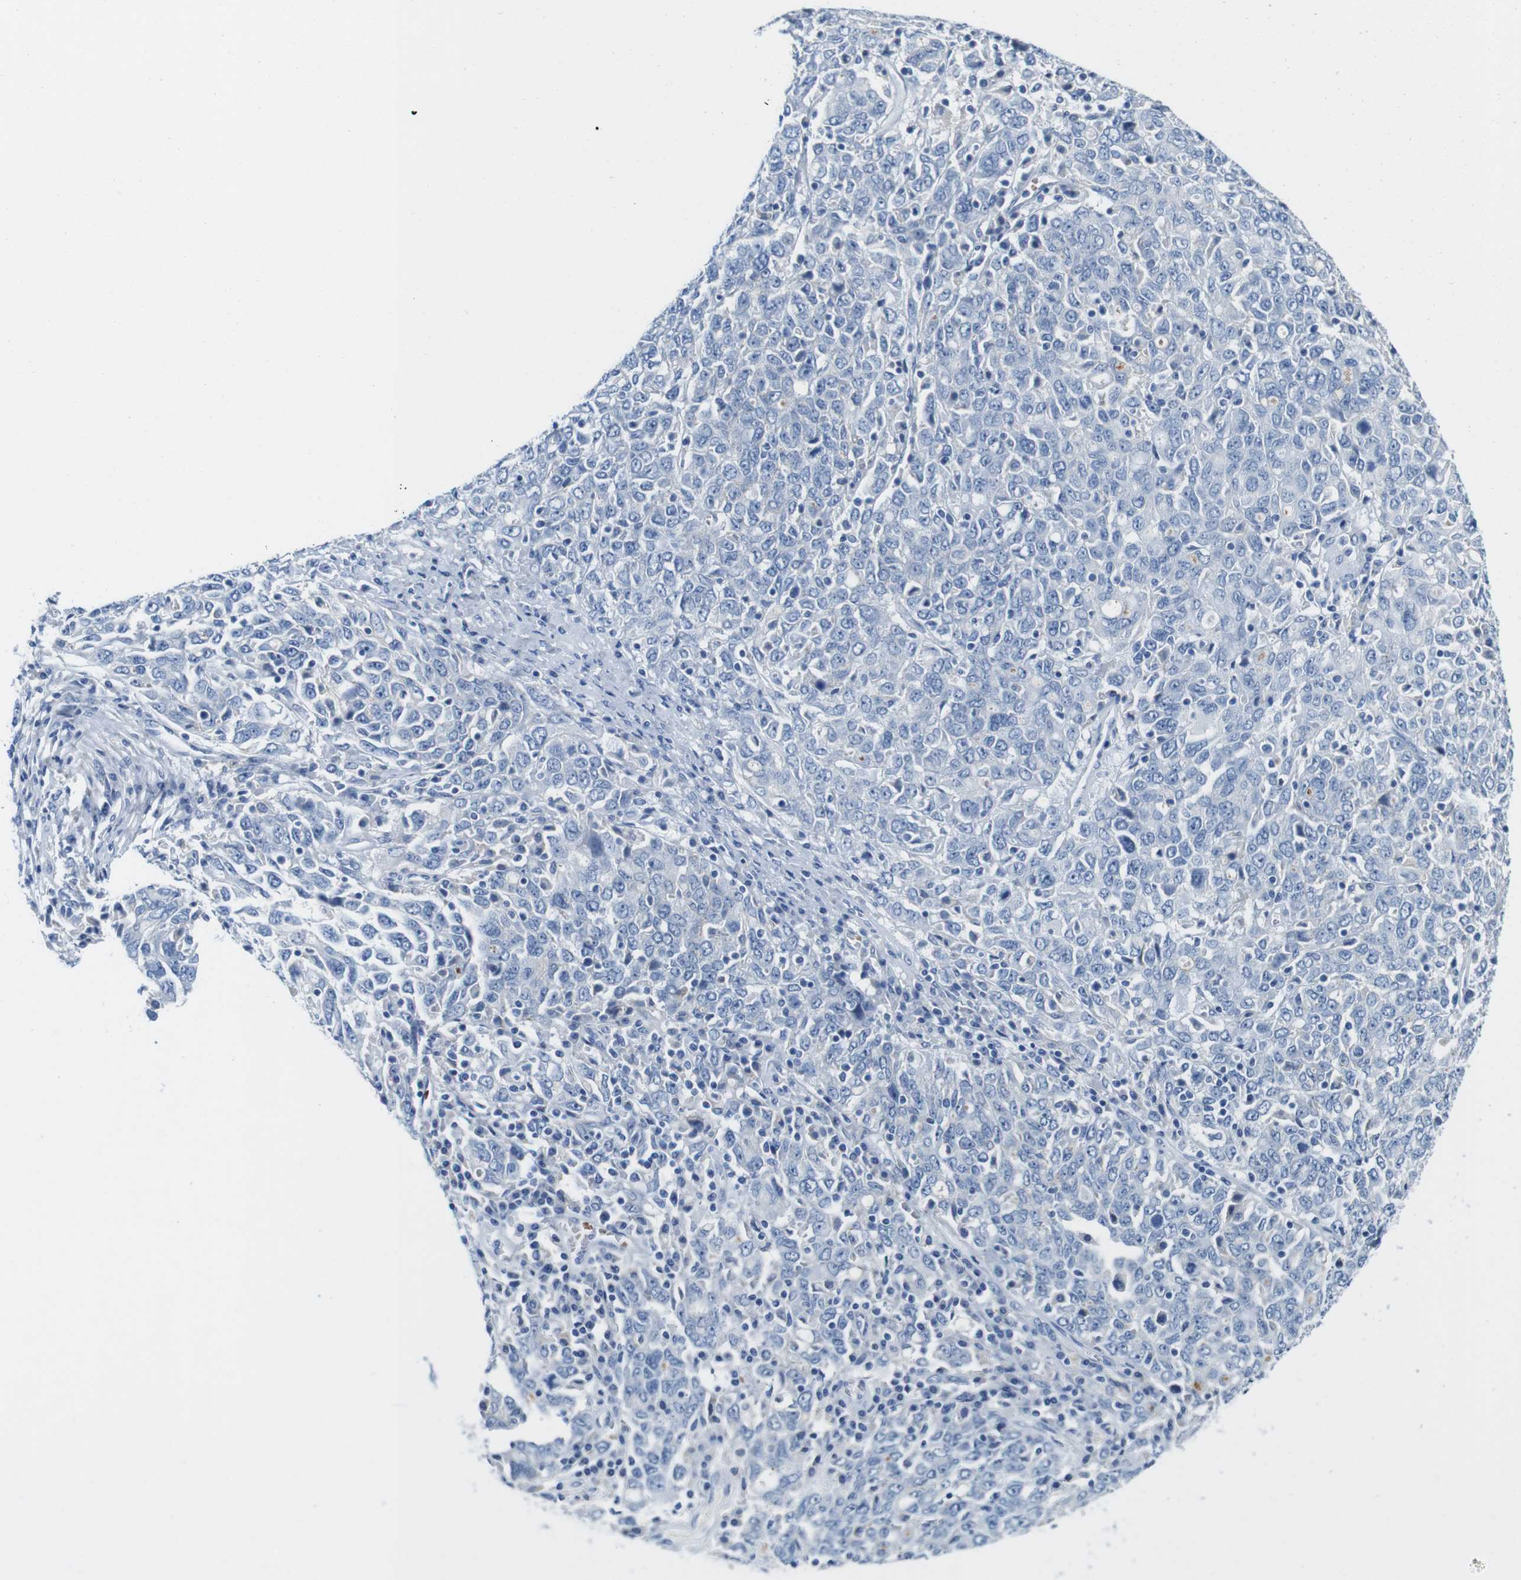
{"staining": {"intensity": "negative", "quantity": "none", "location": "none"}, "tissue": "ovarian cancer", "cell_type": "Tumor cells", "image_type": "cancer", "snomed": [{"axis": "morphology", "description": "Carcinoma, endometroid"}, {"axis": "topography", "description": "Ovary"}], "caption": "The histopathology image displays no significant staining in tumor cells of ovarian cancer. (DAB (3,3'-diaminobenzidine) IHC visualized using brightfield microscopy, high magnification).", "gene": "IGSF8", "patient": {"sex": "female", "age": 62}}